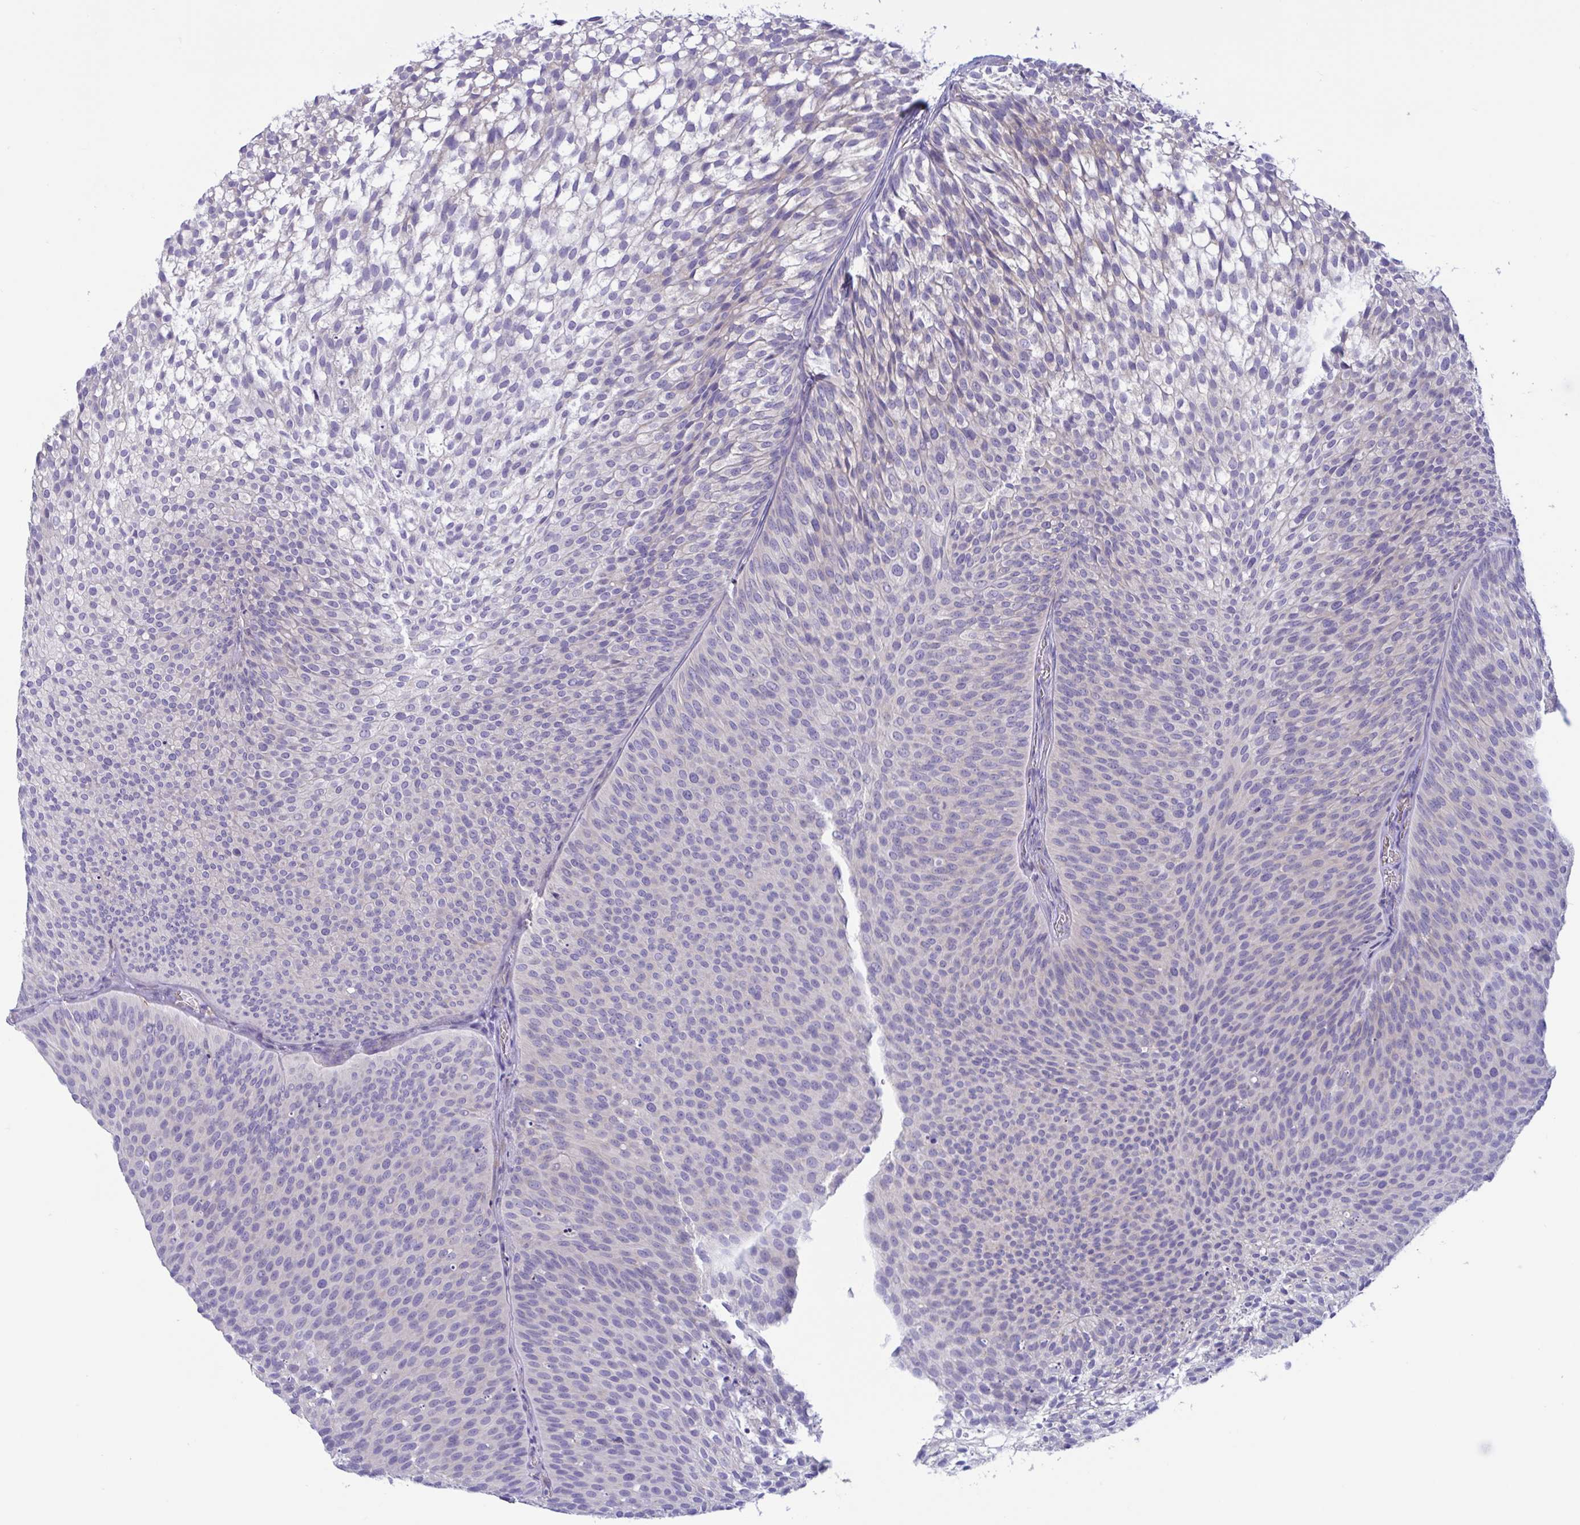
{"staining": {"intensity": "negative", "quantity": "none", "location": "none"}, "tissue": "urothelial cancer", "cell_type": "Tumor cells", "image_type": "cancer", "snomed": [{"axis": "morphology", "description": "Urothelial carcinoma, Low grade"}, {"axis": "topography", "description": "Urinary bladder"}], "caption": "Protein analysis of urothelial cancer shows no significant staining in tumor cells. (DAB (3,3'-diaminobenzidine) IHC, high magnification).", "gene": "OXLD1", "patient": {"sex": "male", "age": 91}}